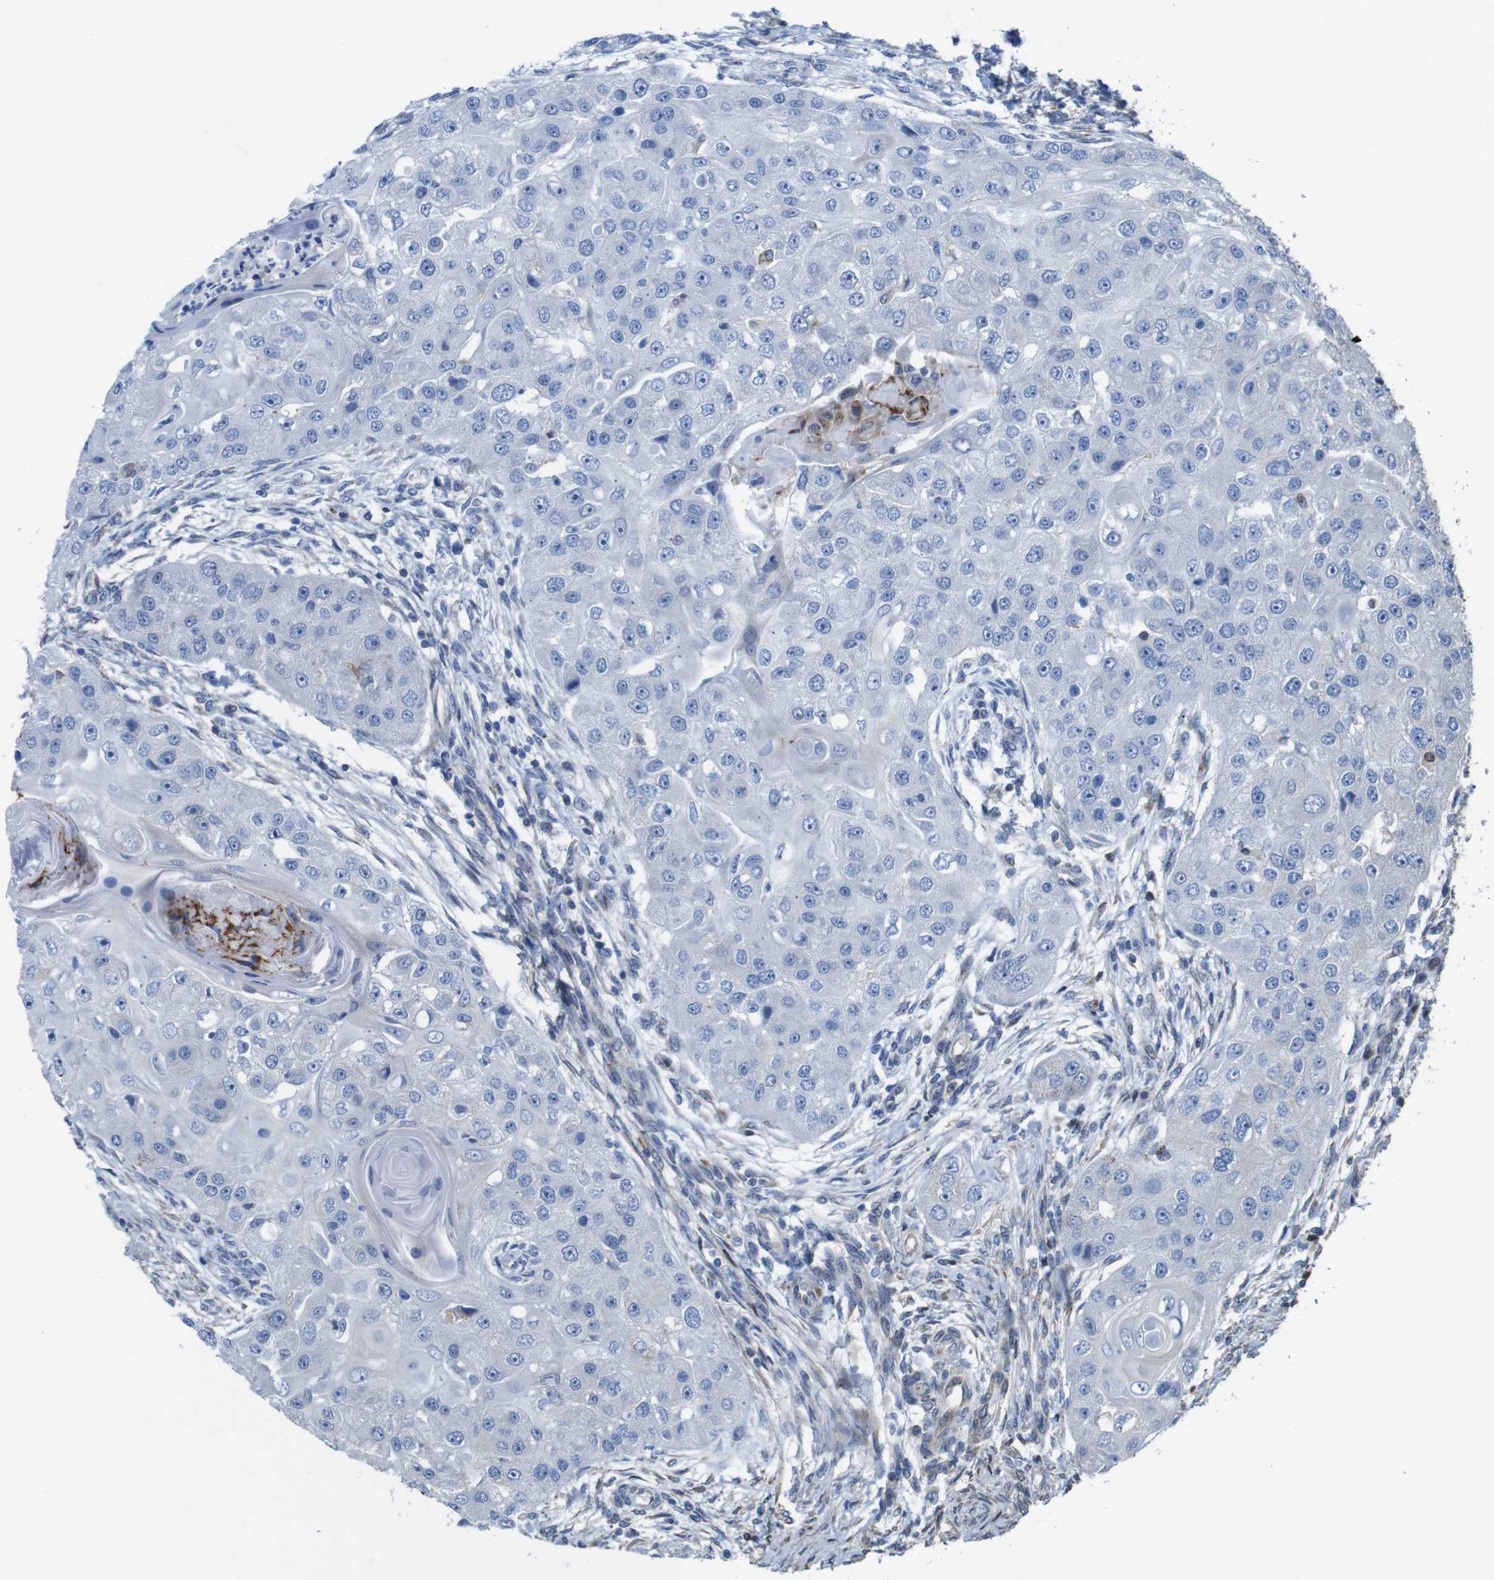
{"staining": {"intensity": "negative", "quantity": "none", "location": "none"}, "tissue": "head and neck cancer", "cell_type": "Tumor cells", "image_type": "cancer", "snomed": [{"axis": "morphology", "description": "Normal tissue, NOS"}, {"axis": "morphology", "description": "Squamous cell carcinoma, NOS"}, {"axis": "topography", "description": "Skeletal muscle"}, {"axis": "topography", "description": "Head-Neck"}], "caption": "Immunohistochemistry photomicrograph of neoplastic tissue: head and neck cancer stained with DAB reveals no significant protein staining in tumor cells.", "gene": "PCOLCE2", "patient": {"sex": "male", "age": 51}}